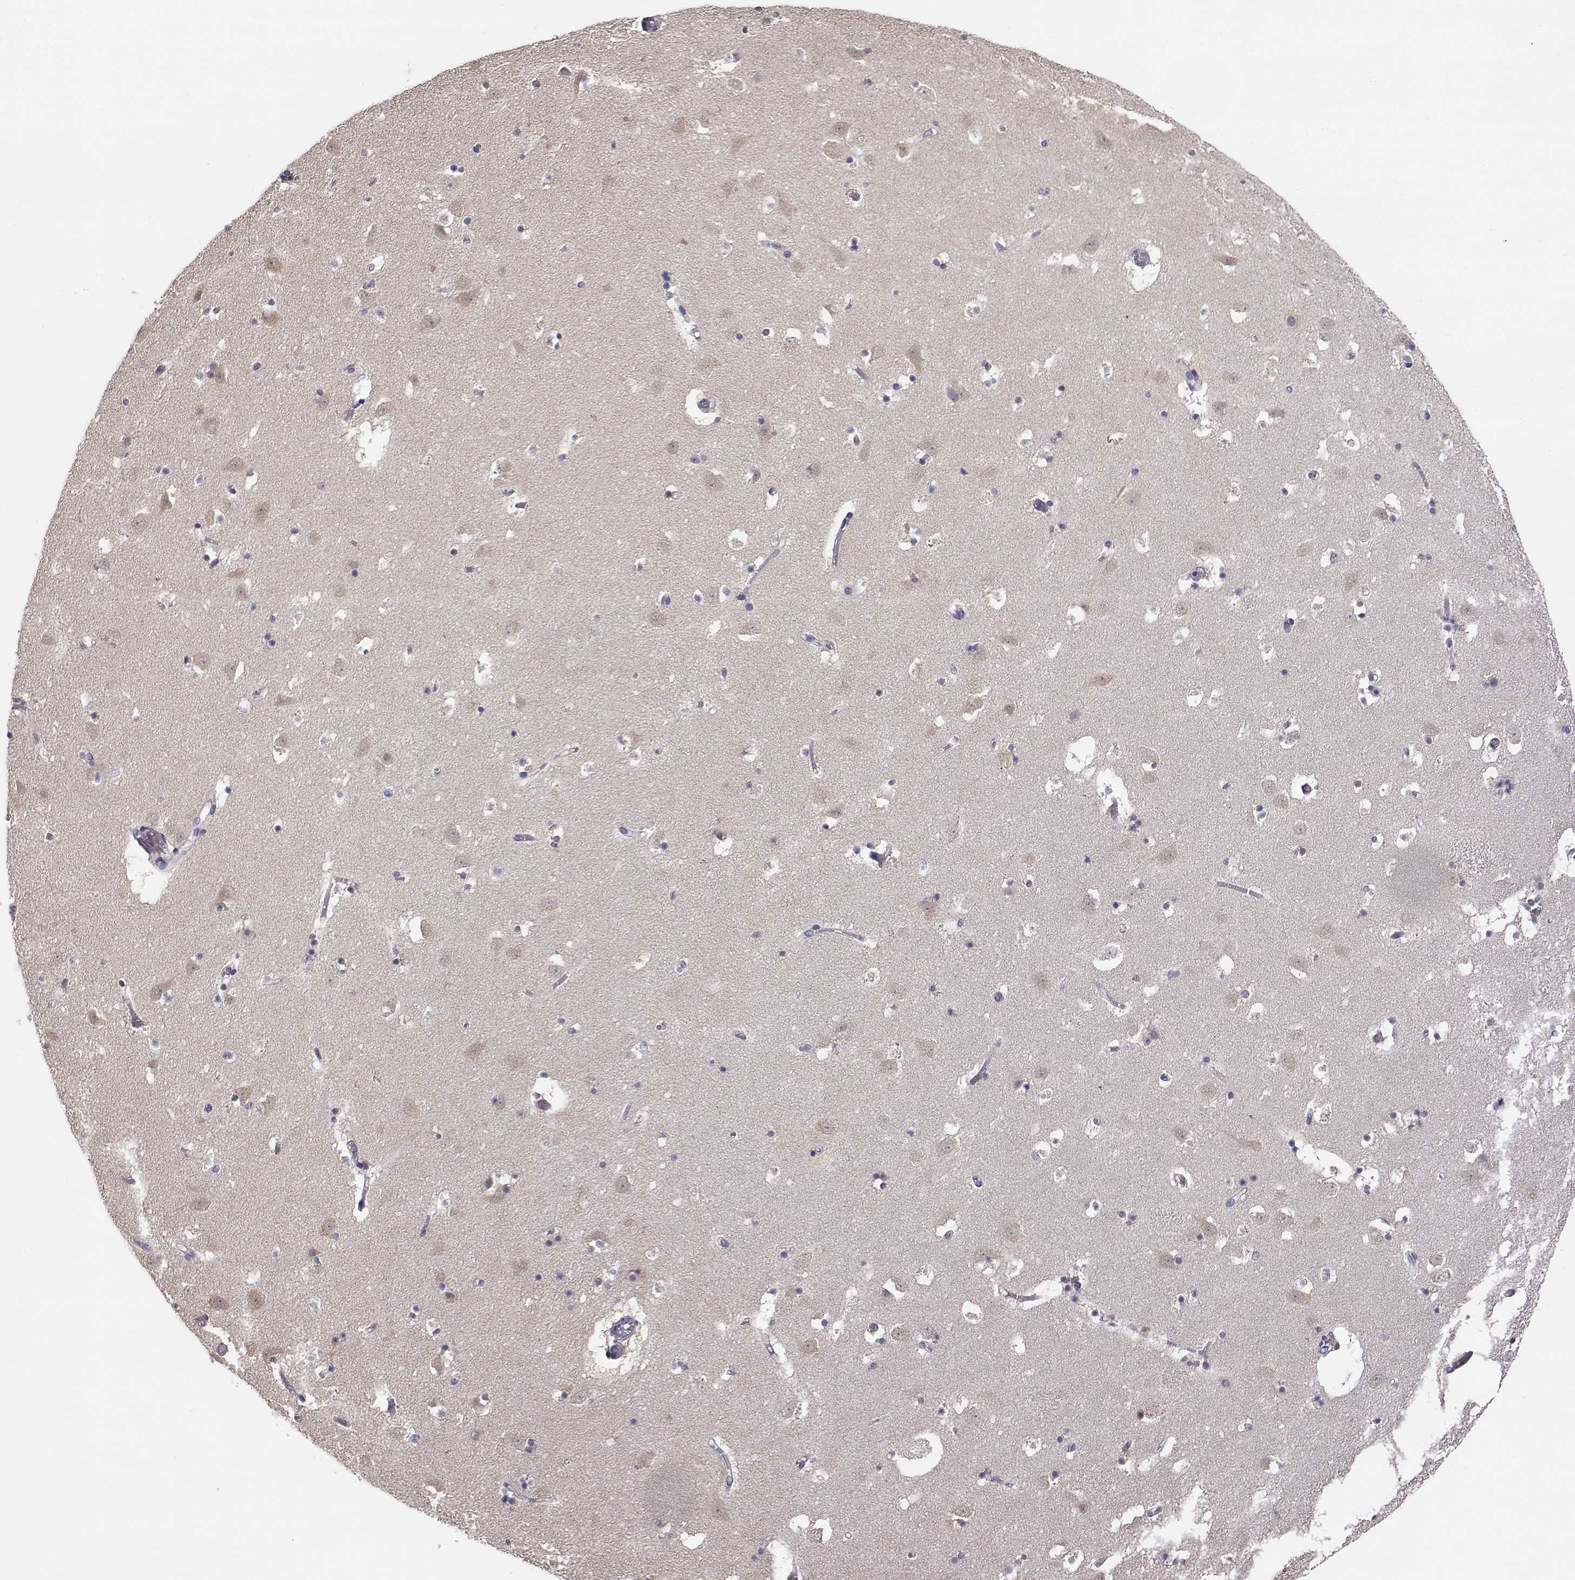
{"staining": {"intensity": "negative", "quantity": "none", "location": "none"}, "tissue": "caudate", "cell_type": "Glial cells", "image_type": "normal", "snomed": [{"axis": "morphology", "description": "Normal tissue, NOS"}, {"axis": "topography", "description": "Lateral ventricle wall"}], "caption": "DAB immunohistochemical staining of unremarkable caudate demonstrates no significant expression in glial cells.", "gene": "AKR1B1", "patient": {"sex": "female", "age": 42}}